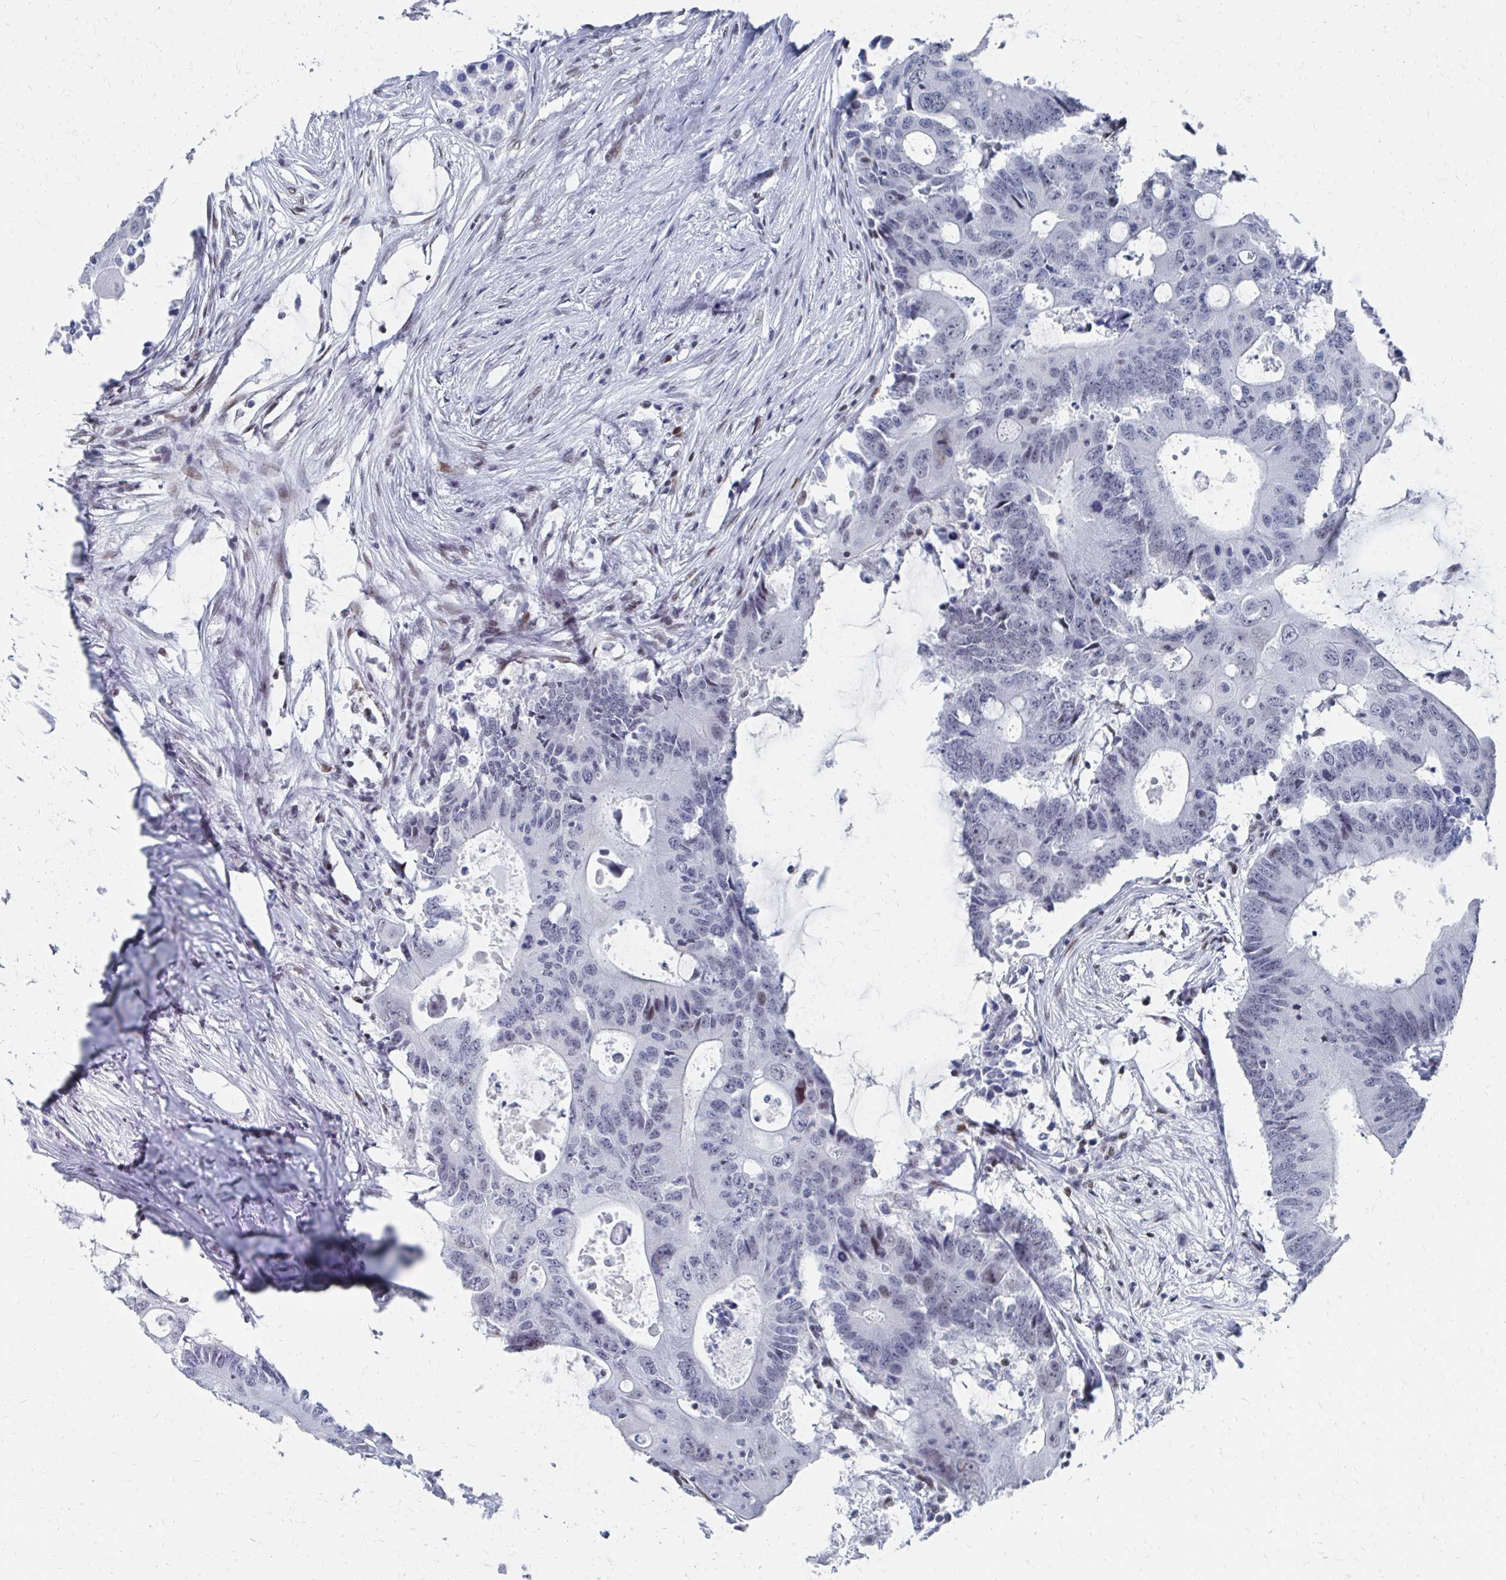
{"staining": {"intensity": "negative", "quantity": "none", "location": "none"}, "tissue": "colorectal cancer", "cell_type": "Tumor cells", "image_type": "cancer", "snomed": [{"axis": "morphology", "description": "Adenocarcinoma, NOS"}, {"axis": "topography", "description": "Colon"}], "caption": "Tumor cells show no significant staining in adenocarcinoma (colorectal). The staining was performed using DAB (3,3'-diaminobenzidine) to visualize the protein expression in brown, while the nuclei were stained in blue with hematoxylin (Magnification: 20x).", "gene": "CDIN1", "patient": {"sex": "male", "age": 71}}